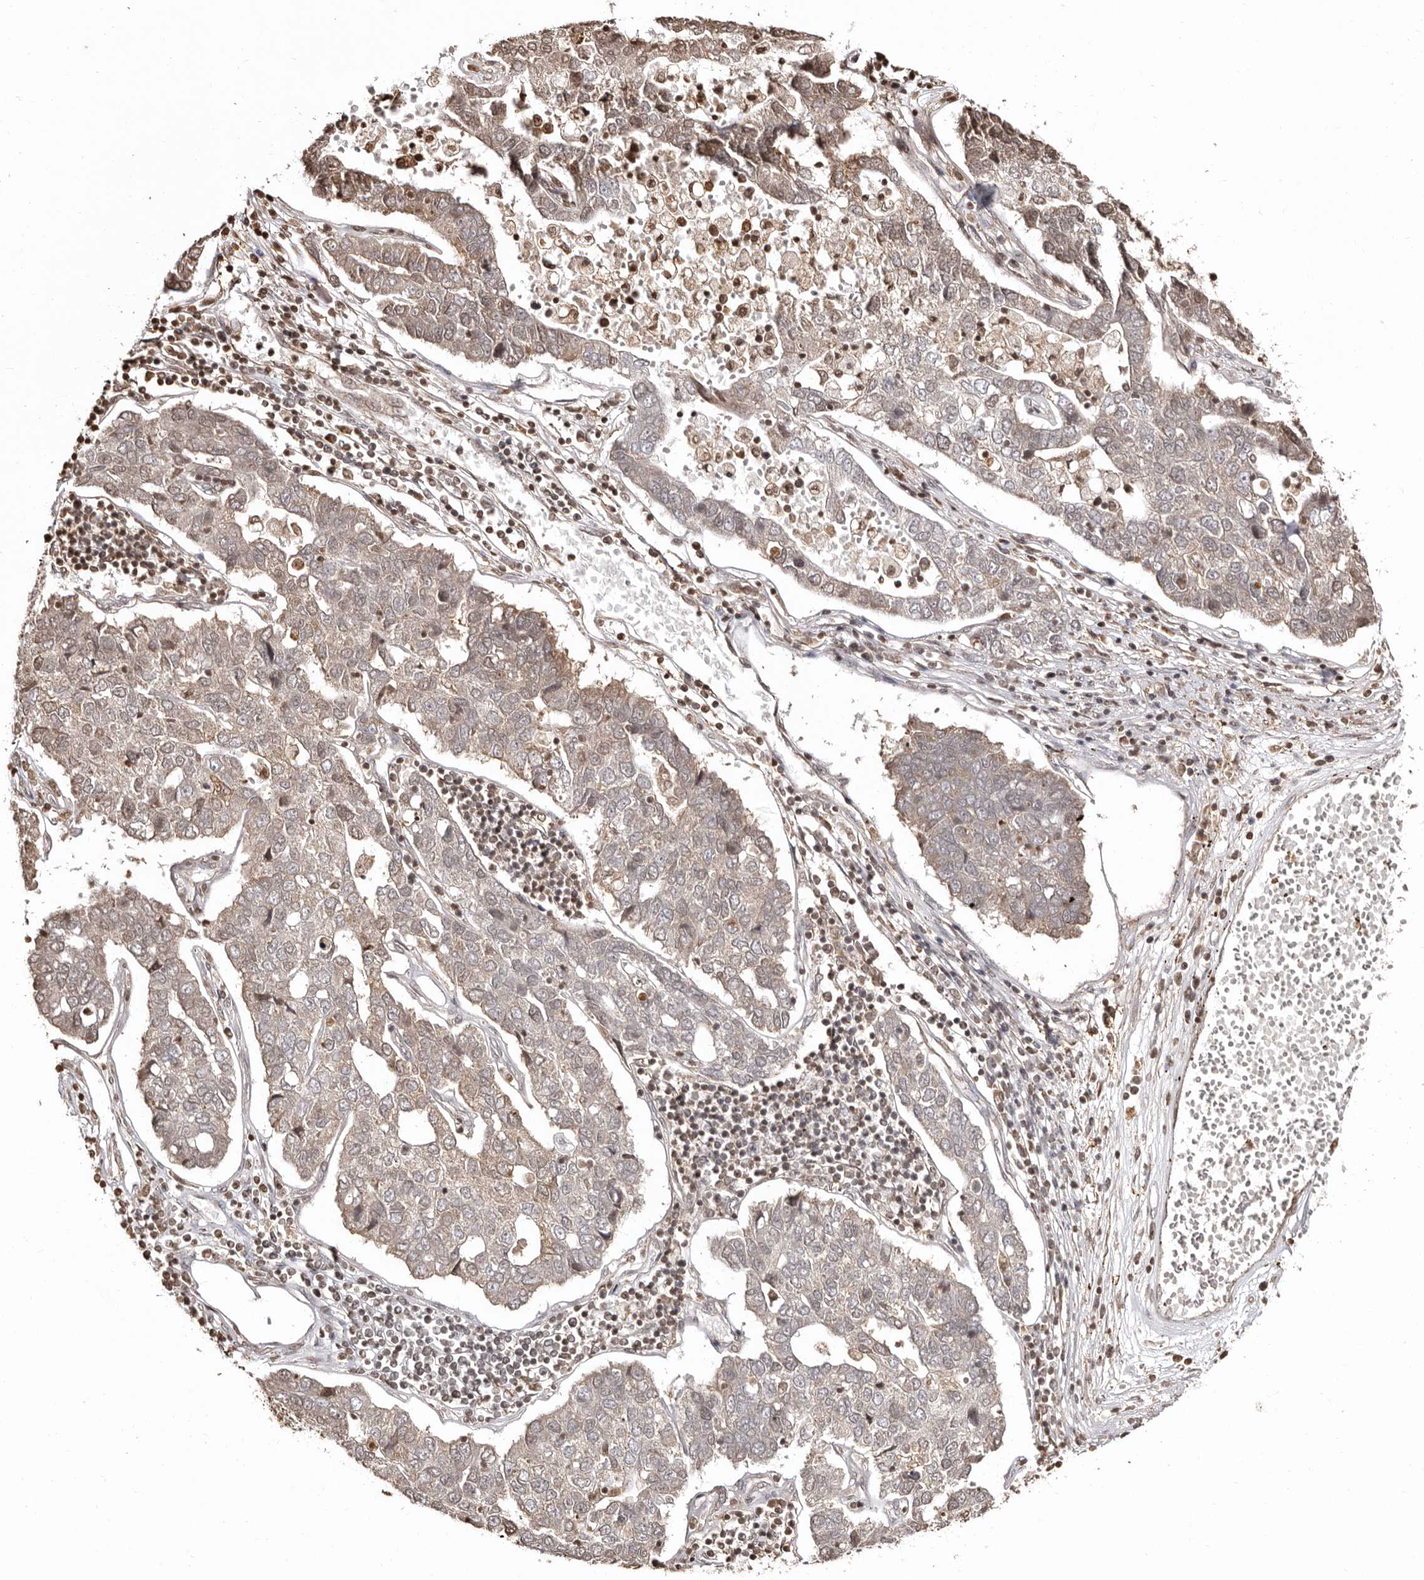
{"staining": {"intensity": "weak", "quantity": "25%-75%", "location": "cytoplasmic/membranous"}, "tissue": "pancreatic cancer", "cell_type": "Tumor cells", "image_type": "cancer", "snomed": [{"axis": "morphology", "description": "Adenocarcinoma, NOS"}, {"axis": "topography", "description": "Pancreas"}], "caption": "Pancreatic adenocarcinoma stained with IHC exhibits weak cytoplasmic/membranous expression in about 25%-75% of tumor cells.", "gene": "CCDC190", "patient": {"sex": "female", "age": 61}}